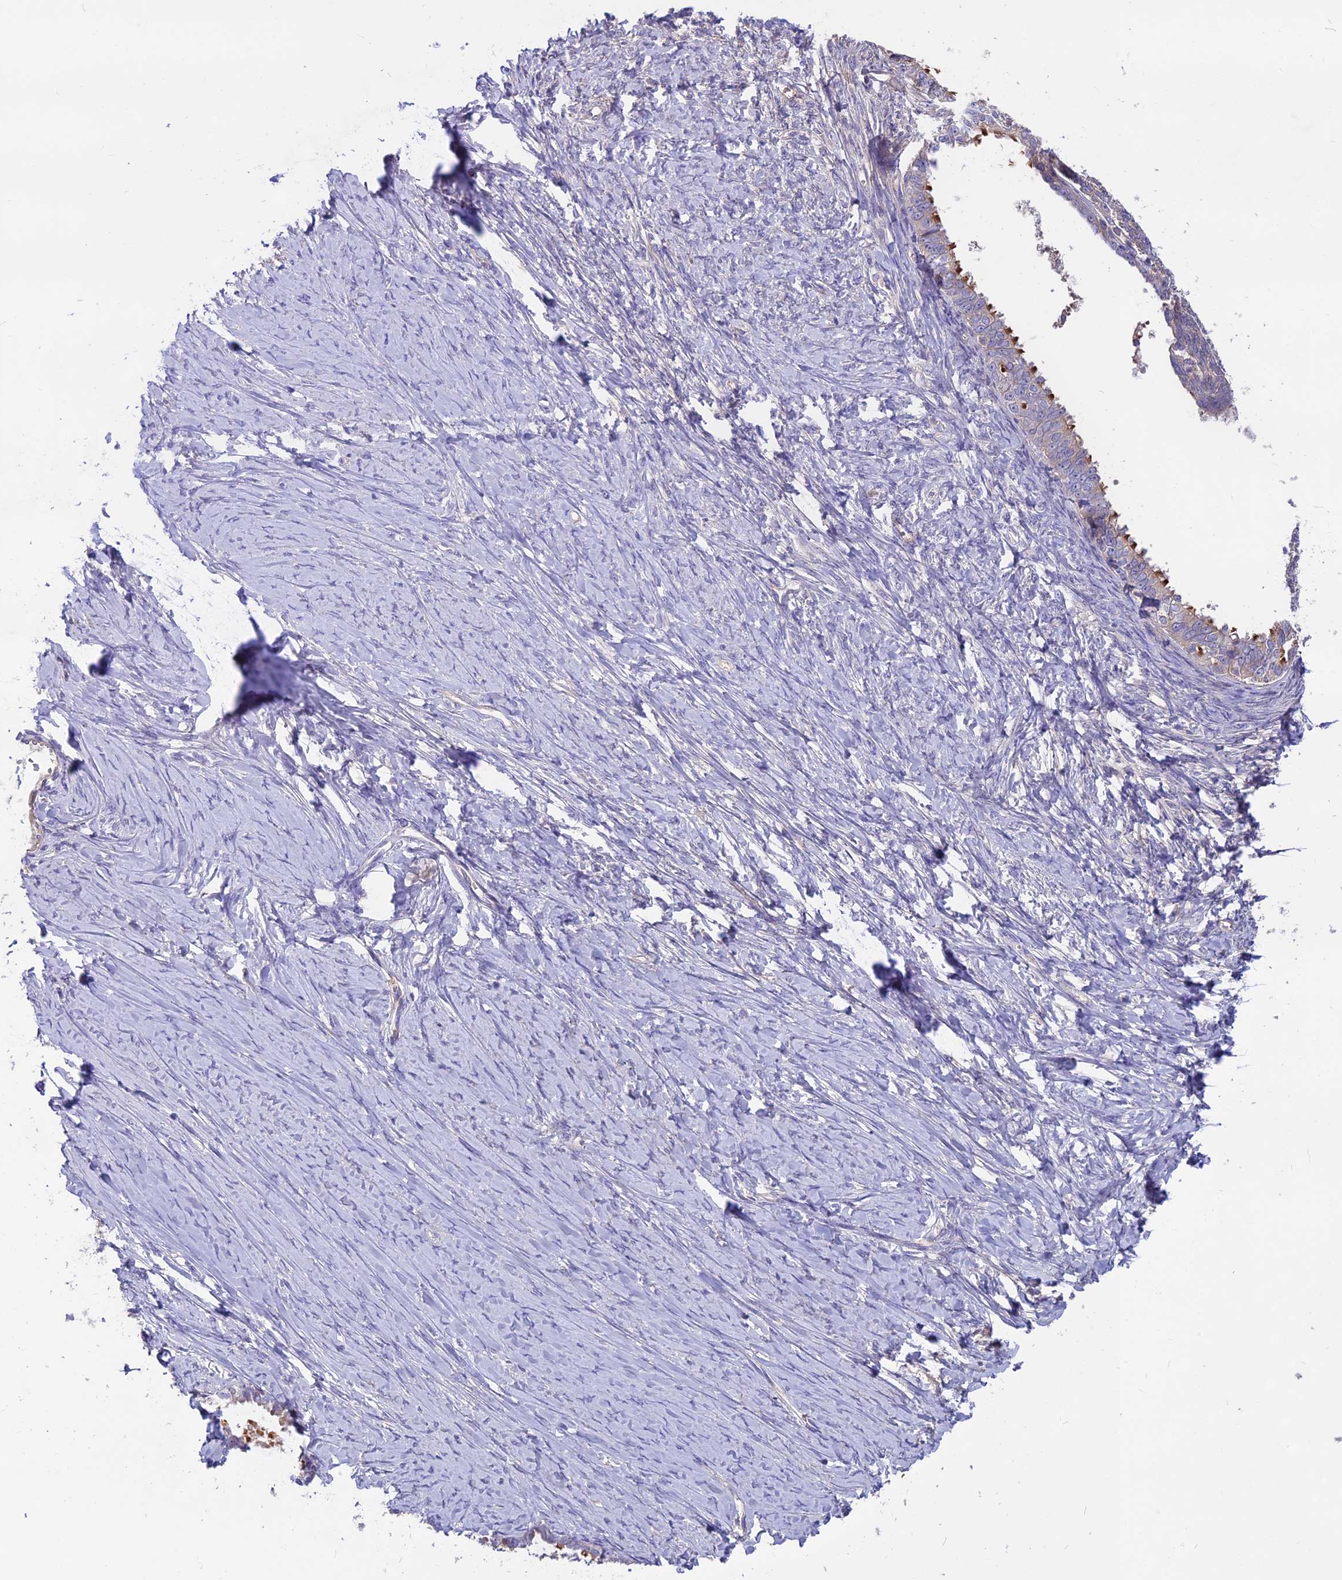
{"staining": {"intensity": "moderate", "quantity": "<25%", "location": "cytoplasmic/membranous"}, "tissue": "ovarian cancer", "cell_type": "Tumor cells", "image_type": "cancer", "snomed": [{"axis": "morphology", "description": "Cystadenocarcinoma, serous, NOS"}, {"axis": "topography", "description": "Ovary"}], "caption": "The photomicrograph exhibits a brown stain indicating the presence of a protein in the cytoplasmic/membranous of tumor cells in ovarian cancer (serous cystadenocarcinoma).", "gene": "ANO3", "patient": {"sex": "female", "age": 79}}